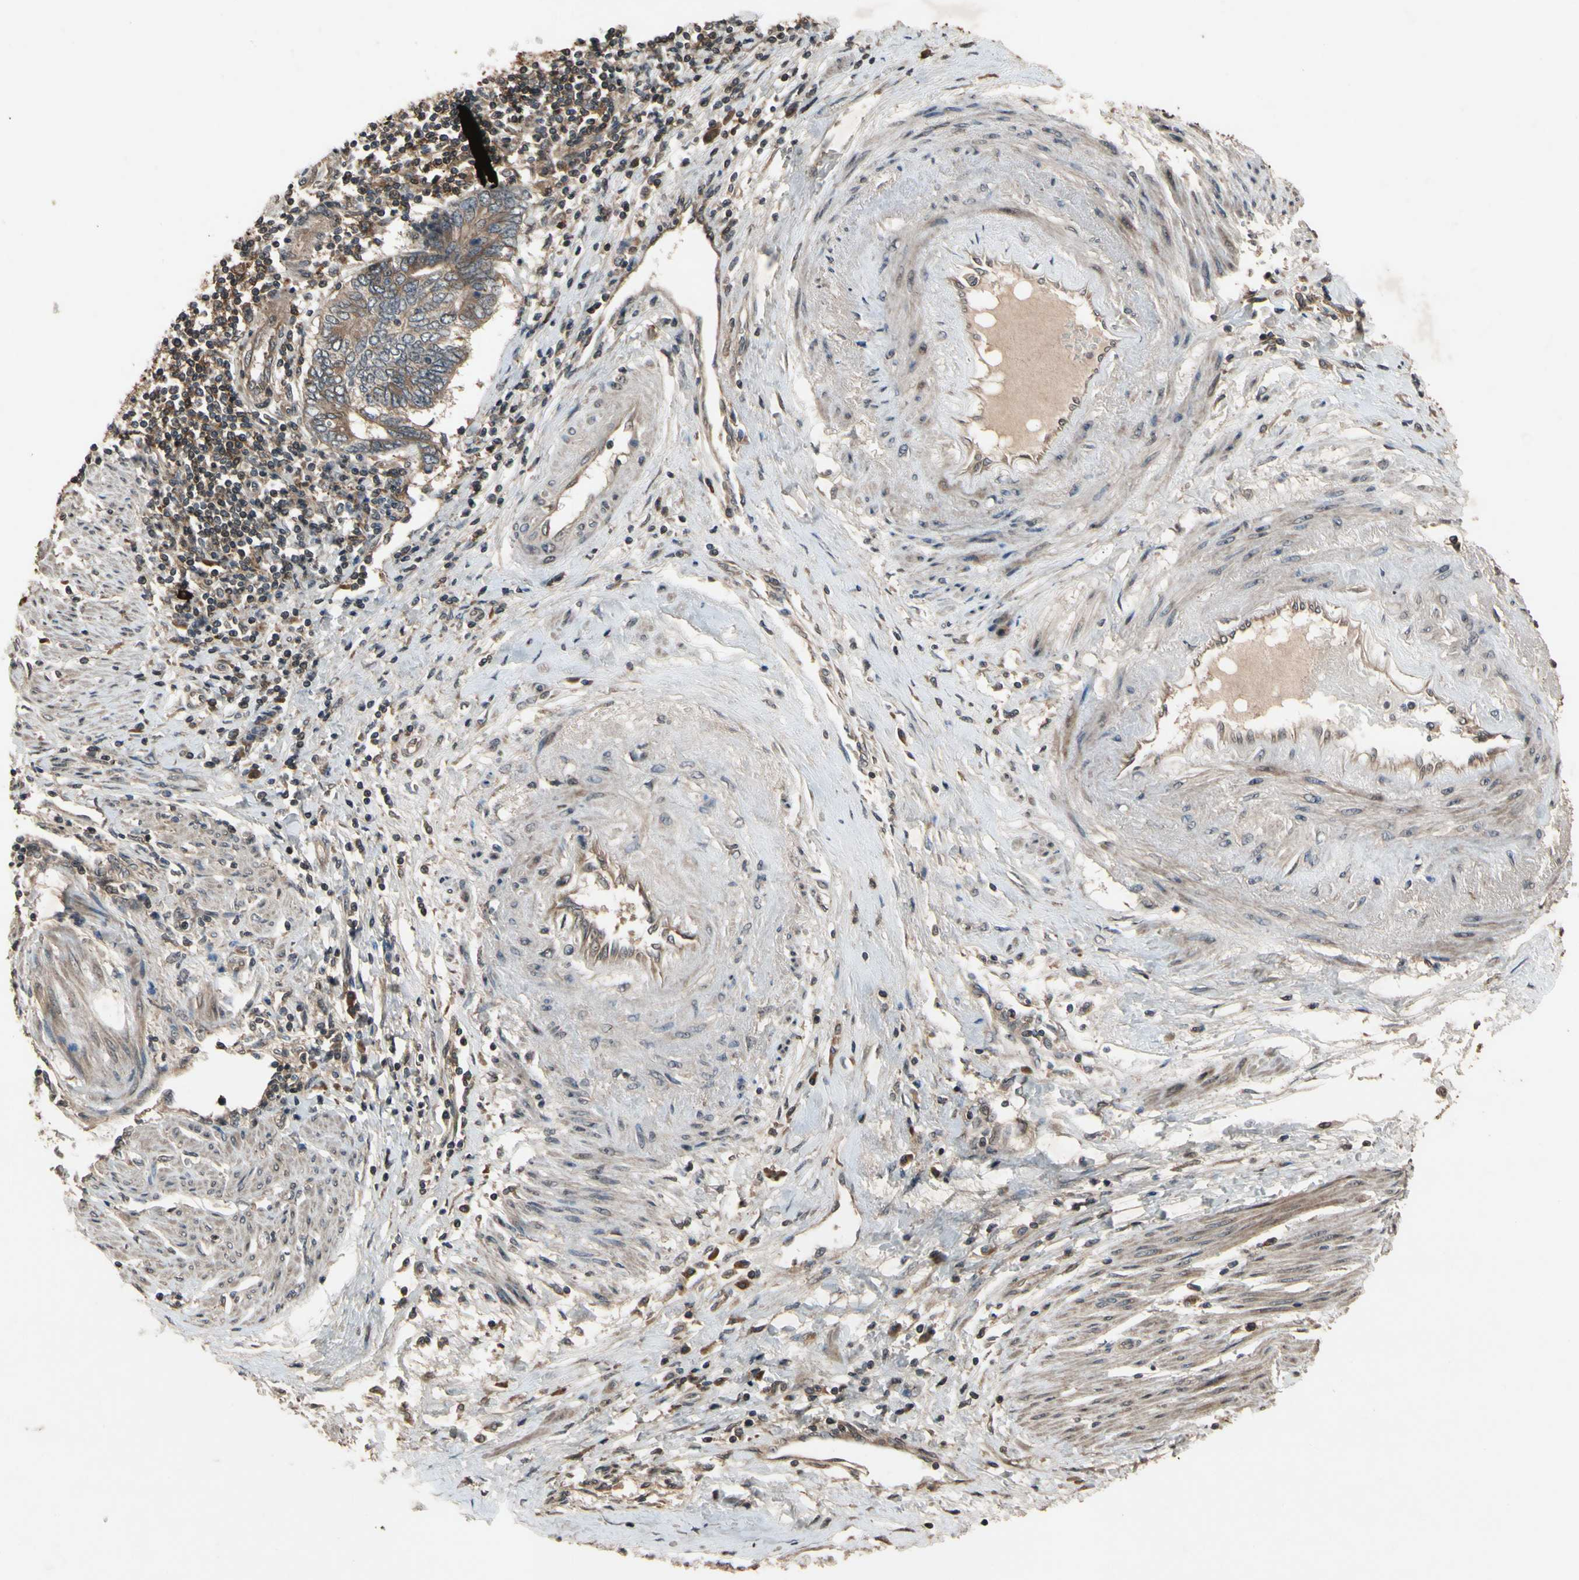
{"staining": {"intensity": "moderate", "quantity": ">75%", "location": "cytoplasmic/membranous"}, "tissue": "endometrial cancer", "cell_type": "Tumor cells", "image_type": "cancer", "snomed": [{"axis": "morphology", "description": "Adenocarcinoma, NOS"}, {"axis": "topography", "description": "Uterus"}, {"axis": "topography", "description": "Endometrium"}], "caption": "This image reveals immunohistochemistry staining of endometrial adenocarcinoma, with medium moderate cytoplasmic/membranous staining in approximately >75% of tumor cells.", "gene": "TMEM230", "patient": {"sex": "female", "age": 70}}